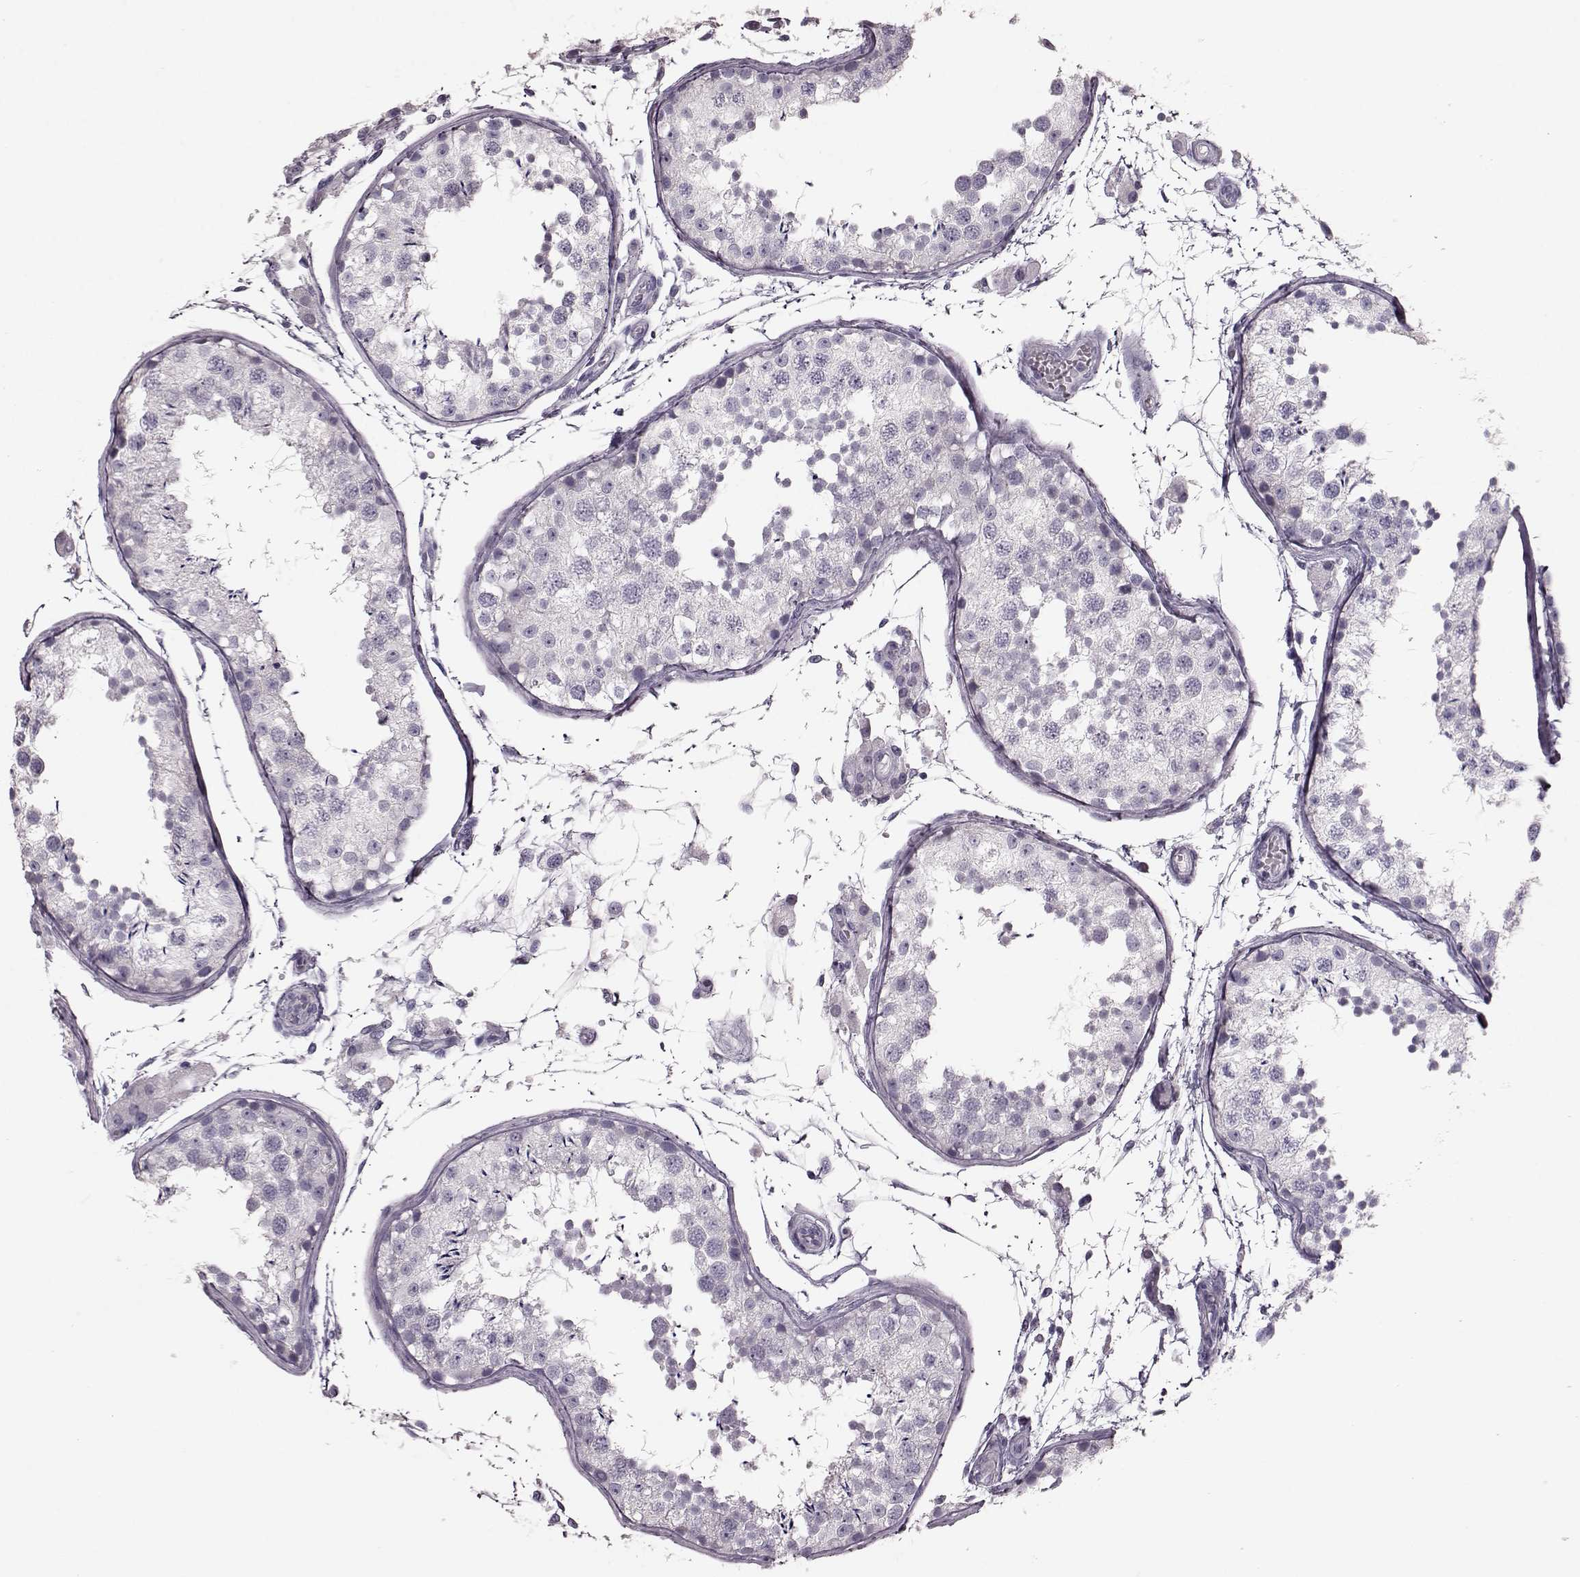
{"staining": {"intensity": "negative", "quantity": "none", "location": "none"}, "tissue": "testis", "cell_type": "Cells in seminiferous ducts", "image_type": "normal", "snomed": [{"axis": "morphology", "description": "Normal tissue, NOS"}, {"axis": "topography", "description": "Testis"}], "caption": "DAB immunohistochemical staining of benign human testis demonstrates no significant staining in cells in seminiferous ducts. The staining is performed using DAB brown chromogen with nuclei counter-stained in using hematoxylin.", "gene": "CRYBA2", "patient": {"sex": "male", "age": 29}}